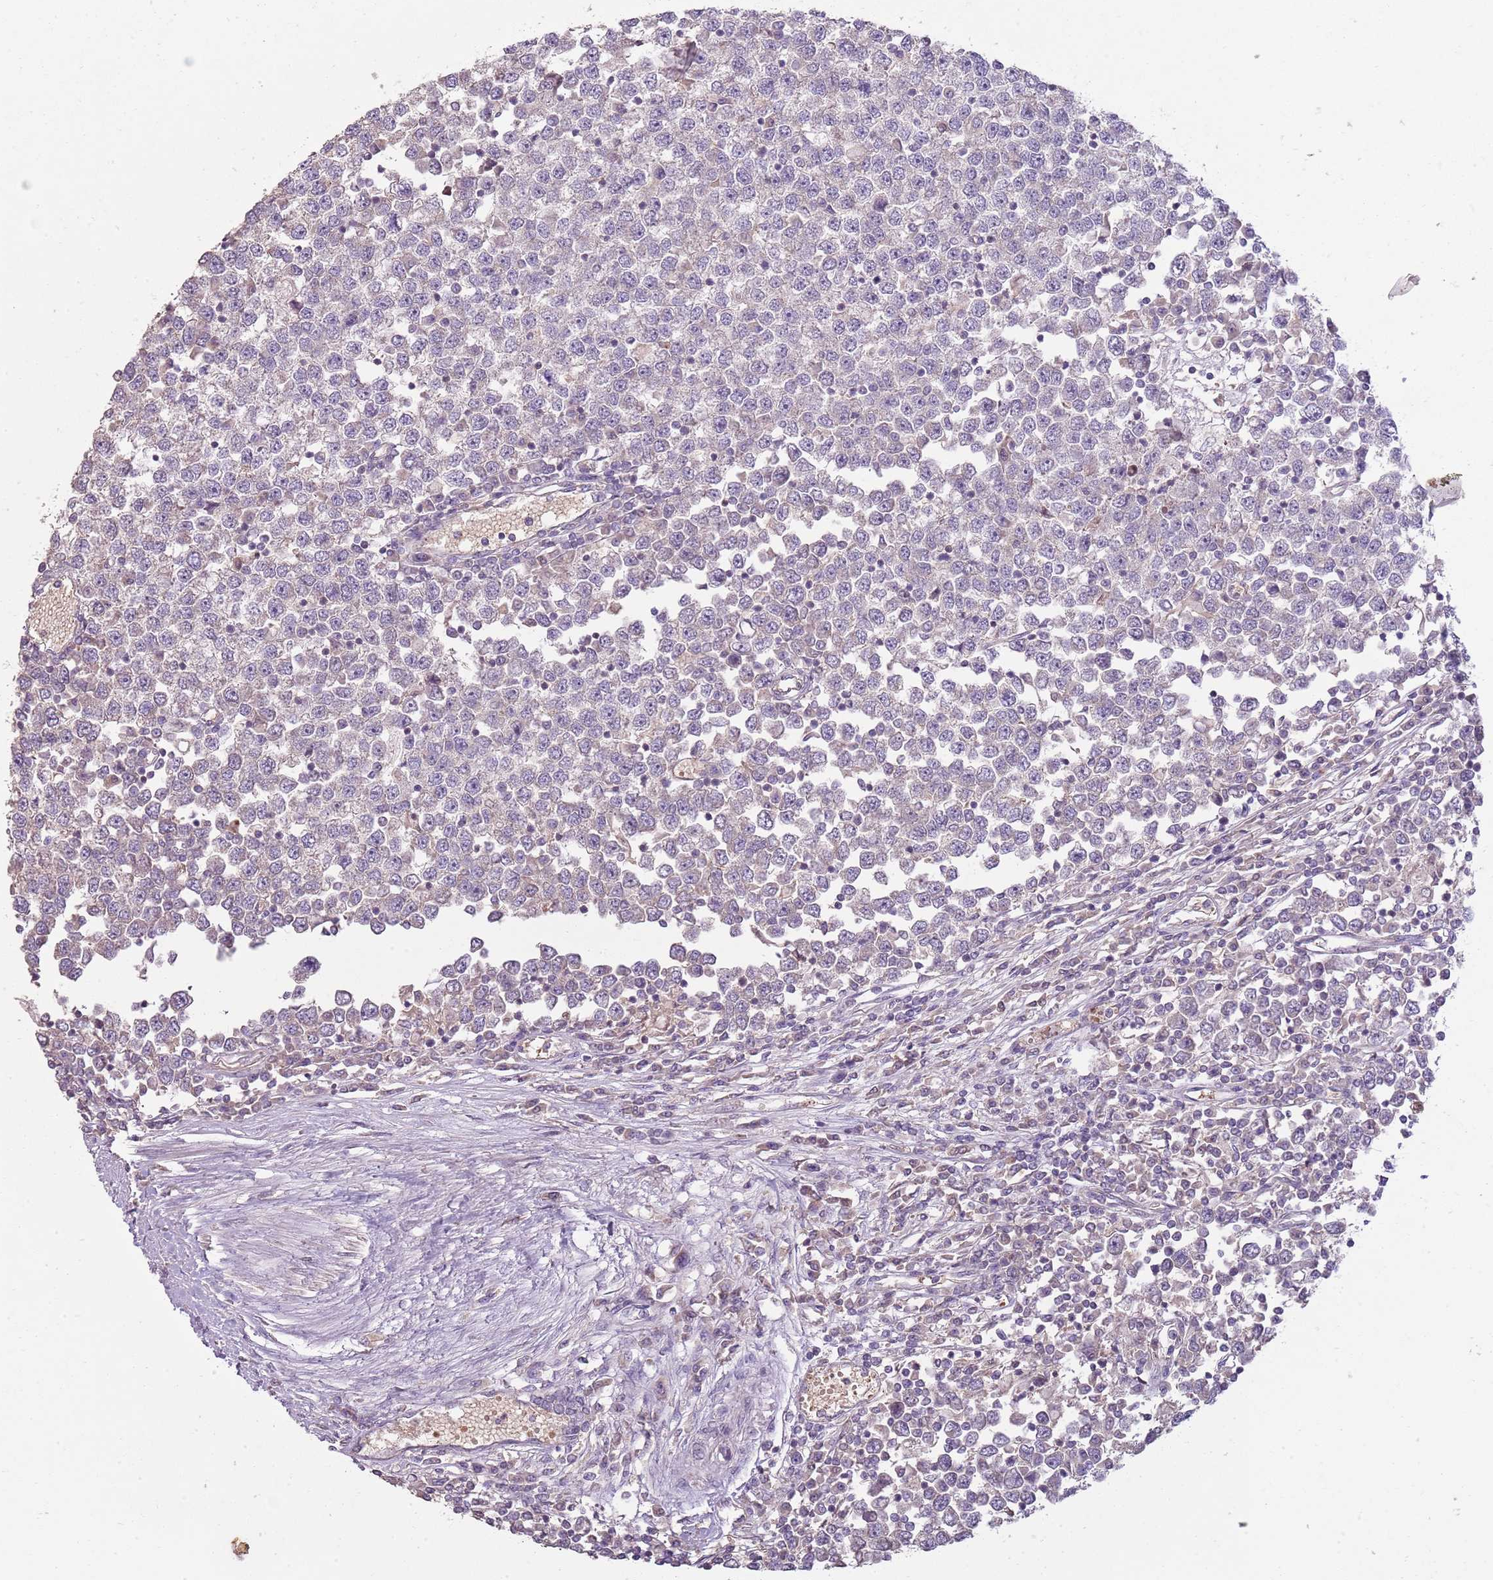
{"staining": {"intensity": "weak", "quantity": "25%-75%", "location": "cytoplasmic/membranous"}, "tissue": "testis cancer", "cell_type": "Tumor cells", "image_type": "cancer", "snomed": [{"axis": "morphology", "description": "Seminoma, NOS"}, {"axis": "topography", "description": "Testis"}], "caption": "This is a histology image of immunohistochemistry staining of testis seminoma, which shows weak staining in the cytoplasmic/membranous of tumor cells.", "gene": "TEKT4", "patient": {"sex": "male", "age": 65}}